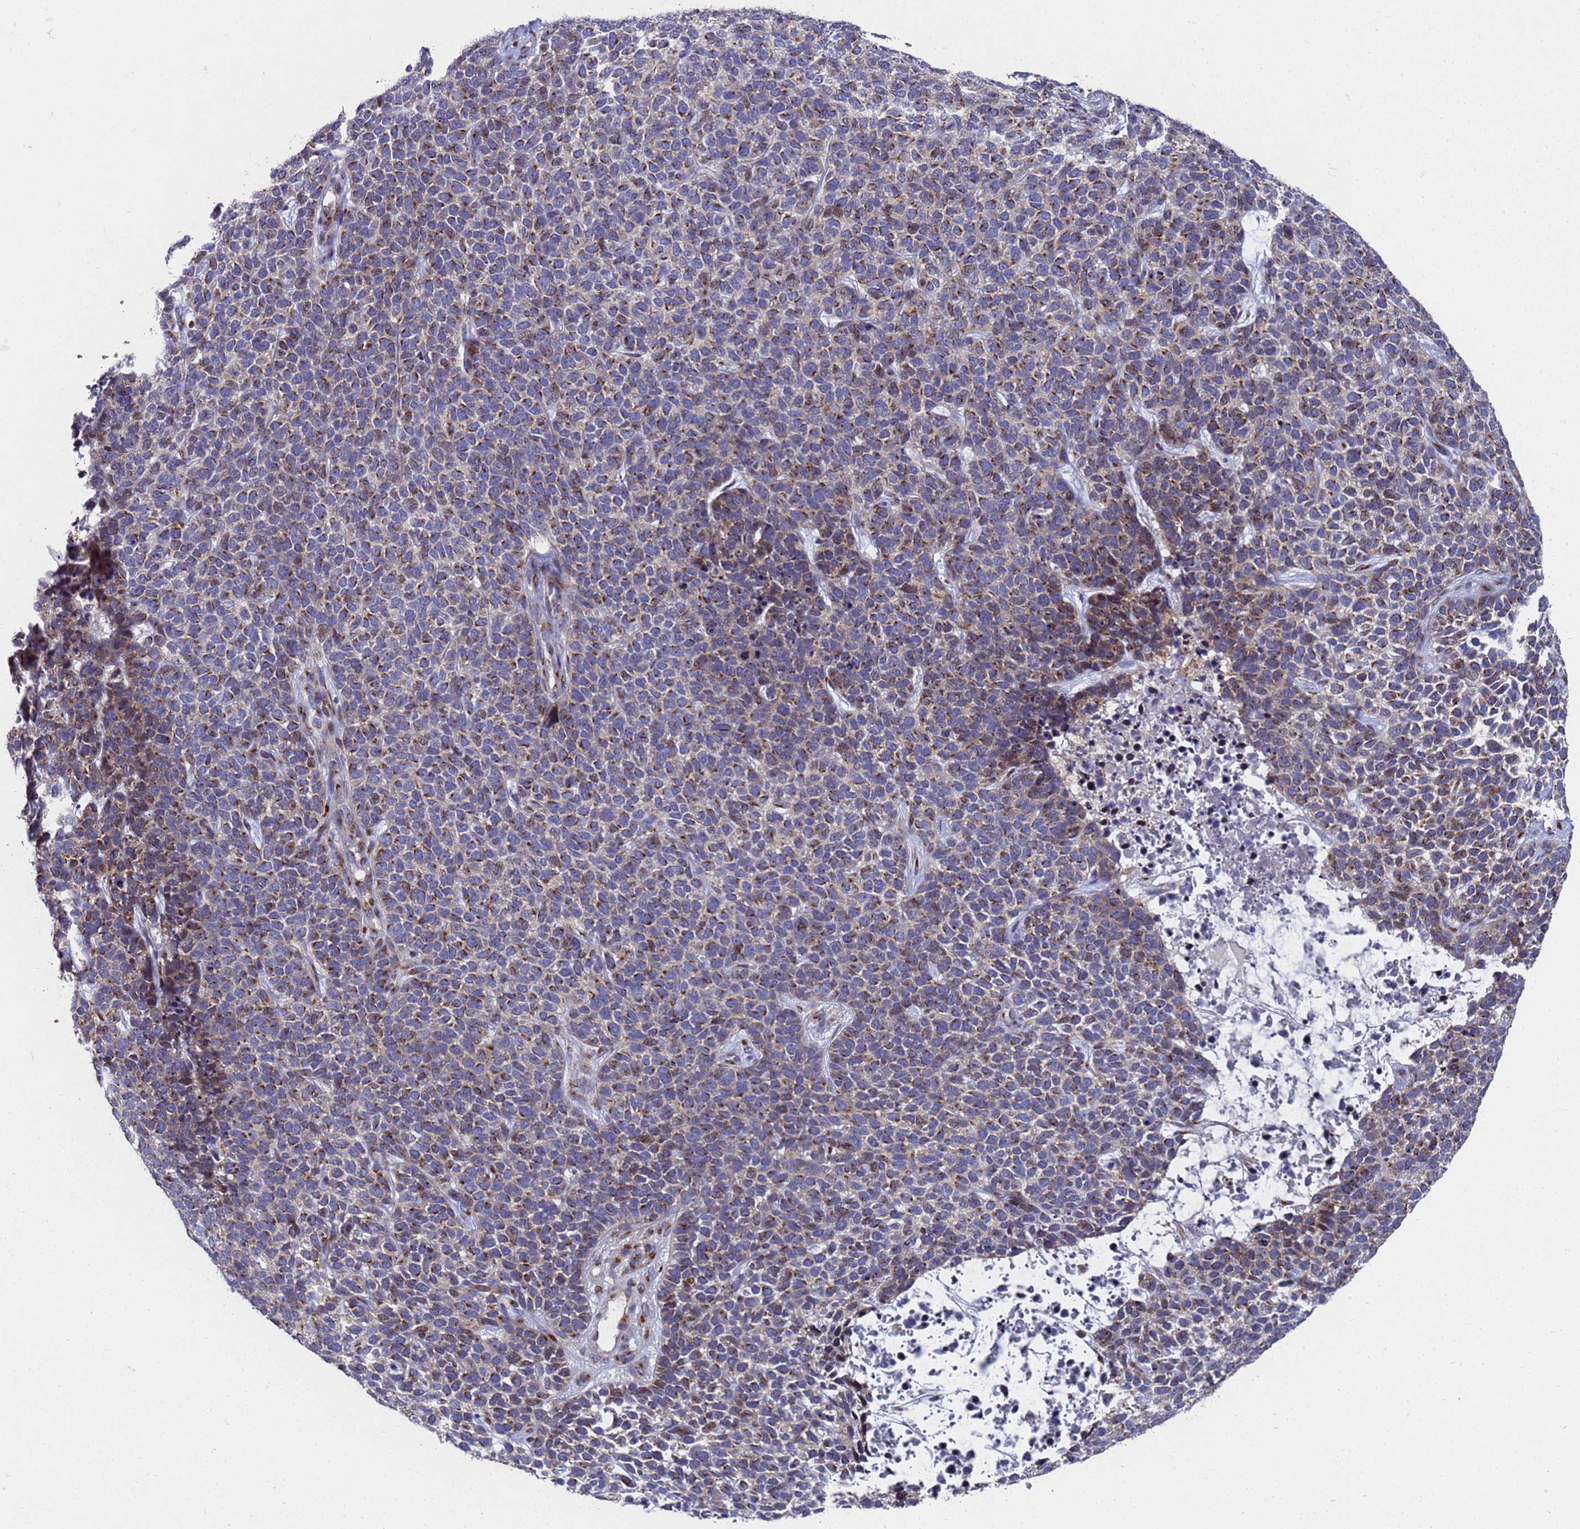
{"staining": {"intensity": "moderate", "quantity": ">75%", "location": "cytoplasmic/membranous"}, "tissue": "skin cancer", "cell_type": "Tumor cells", "image_type": "cancer", "snomed": [{"axis": "morphology", "description": "Basal cell carcinoma"}, {"axis": "topography", "description": "Skin"}], "caption": "Immunohistochemical staining of skin basal cell carcinoma demonstrates moderate cytoplasmic/membranous protein staining in approximately >75% of tumor cells. The staining was performed using DAB to visualize the protein expression in brown, while the nuclei were stained in blue with hematoxylin (Magnification: 20x).", "gene": "NSUN6", "patient": {"sex": "female", "age": 84}}